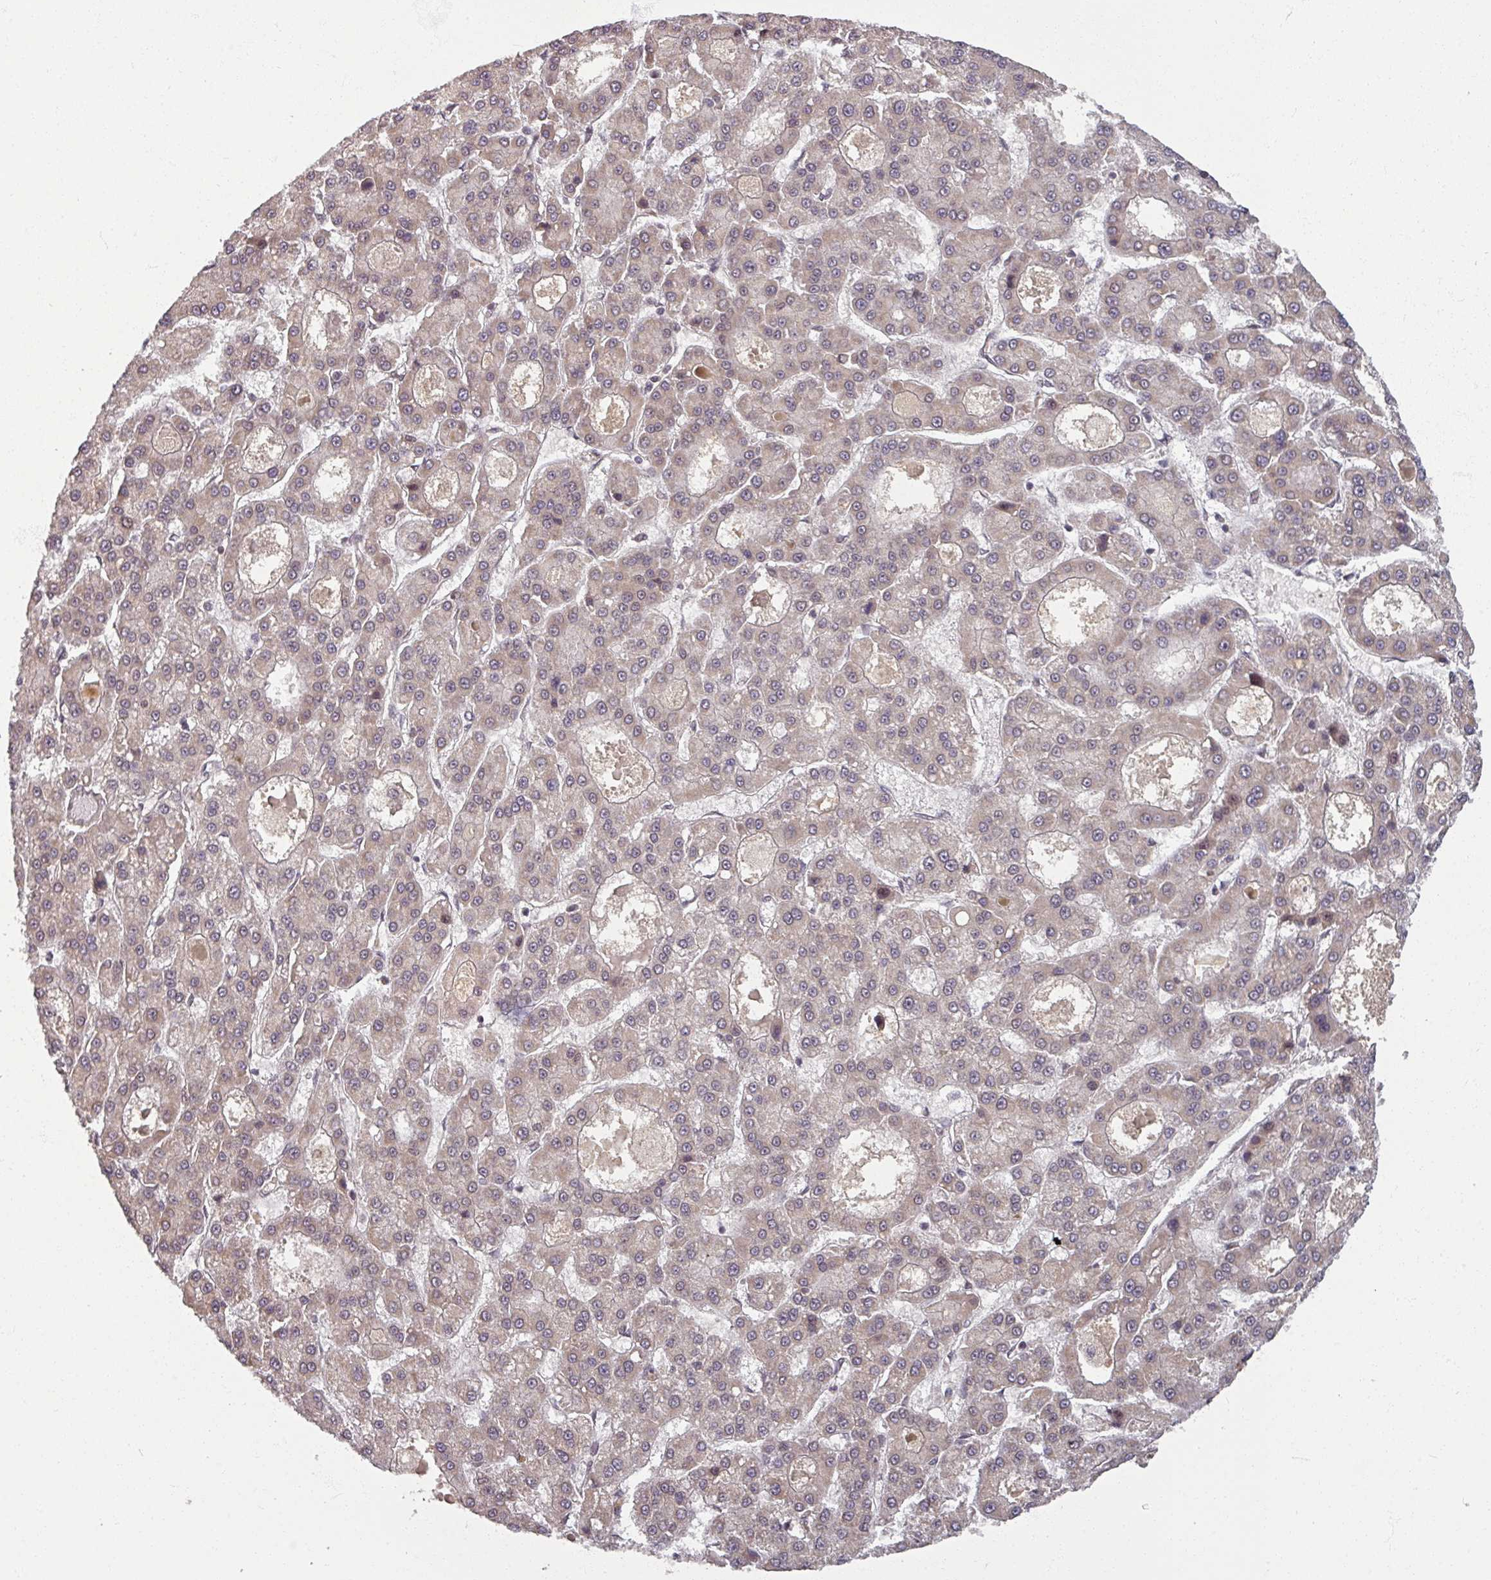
{"staining": {"intensity": "weak", "quantity": ">75%", "location": "cytoplasmic/membranous,nuclear"}, "tissue": "liver cancer", "cell_type": "Tumor cells", "image_type": "cancer", "snomed": [{"axis": "morphology", "description": "Carcinoma, Hepatocellular, NOS"}, {"axis": "topography", "description": "Liver"}], "caption": "IHC micrograph of neoplastic tissue: human liver cancer (hepatocellular carcinoma) stained using immunohistochemistry (IHC) shows low levels of weak protein expression localized specifically in the cytoplasmic/membranous and nuclear of tumor cells, appearing as a cytoplasmic/membranous and nuclear brown color.", "gene": "SWI5", "patient": {"sex": "male", "age": 70}}